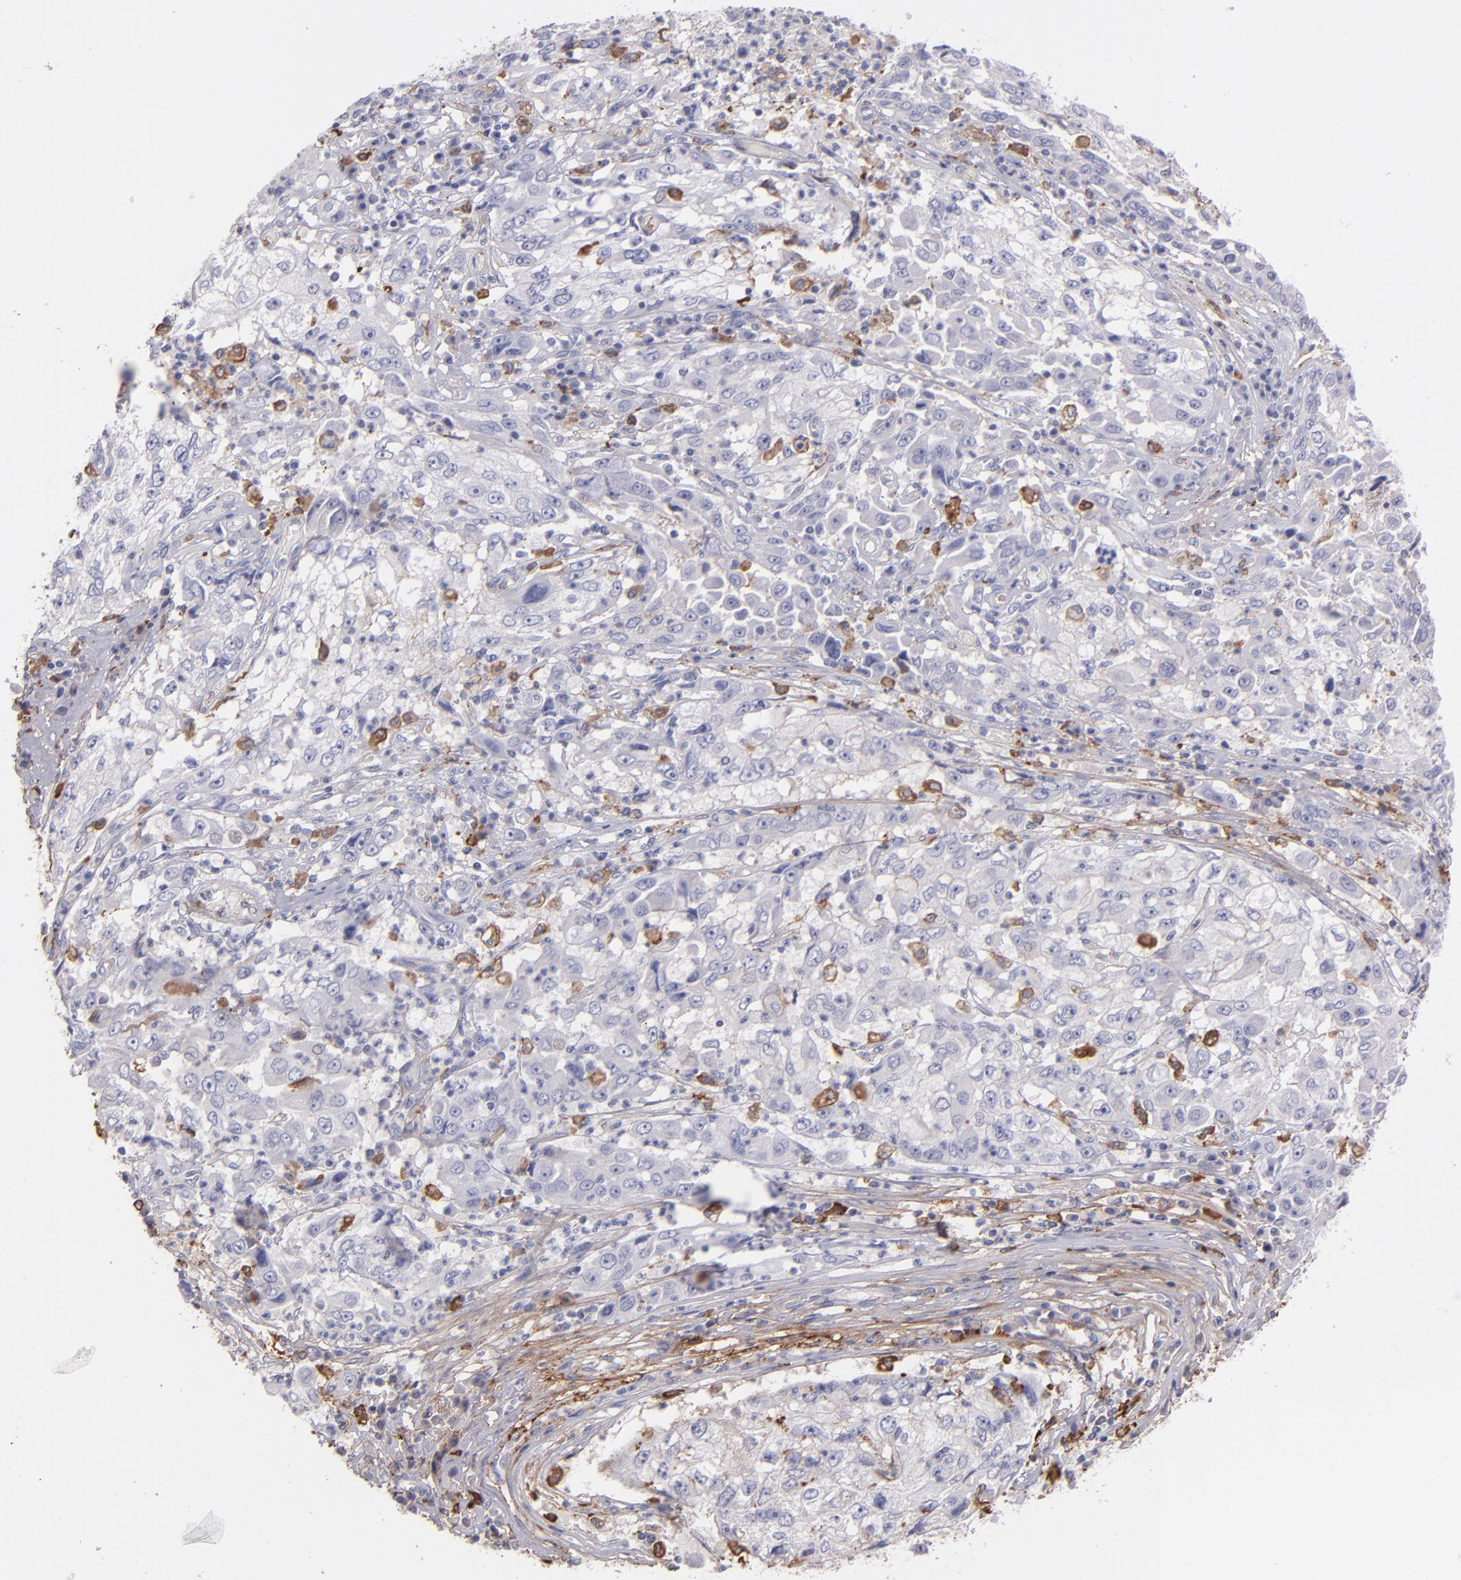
{"staining": {"intensity": "weak", "quantity": "<25%", "location": "cytoplasmic/membranous"}, "tissue": "cervical cancer", "cell_type": "Tumor cells", "image_type": "cancer", "snomed": [{"axis": "morphology", "description": "Squamous cell carcinoma, NOS"}, {"axis": "topography", "description": "Cervix"}], "caption": "Tumor cells are negative for brown protein staining in squamous cell carcinoma (cervical).", "gene": "C1QA", "patient": {"sex": "female", "age": 36}}